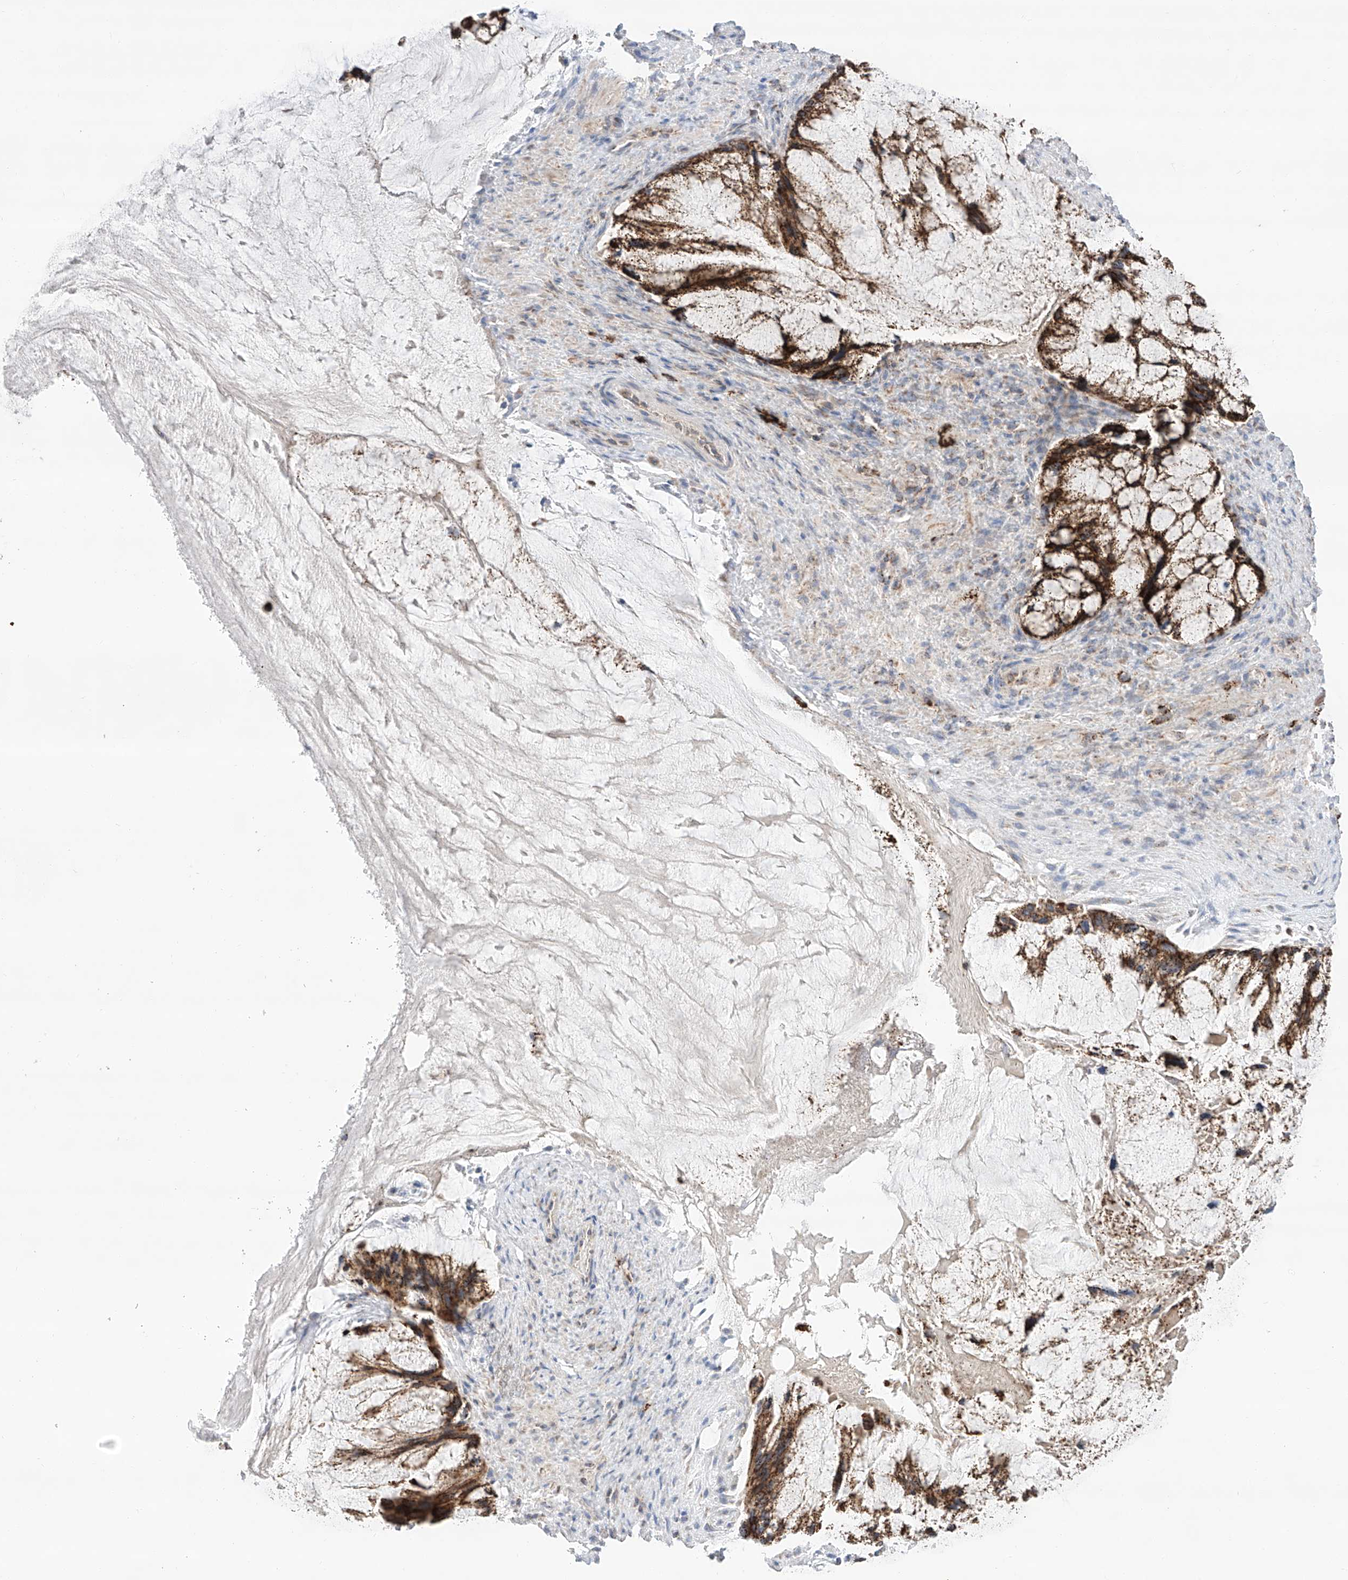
{"staining": {"intensity": "strong", "quantity": ">75%", "location": "cytoplasmic/membranous"}, "tissue": "ovarian cancer", "cell_type": "Tumor cells", "image_type": "cancer", "snomed": [{"axis": "morphology", "description": "Cystadenocarcinoma, mucinous, NOS"}, {"axis": "topography", "description": "Ovary"}], "caption": "A micrograph of human ovarian mucinous cystadenocarcinoma stained for a protein demonstrates strong cytoplasmic/membranous brown staining in tumor cells.", "gene": "TTC27", "patient": {"sex": "female", "age": 37}}